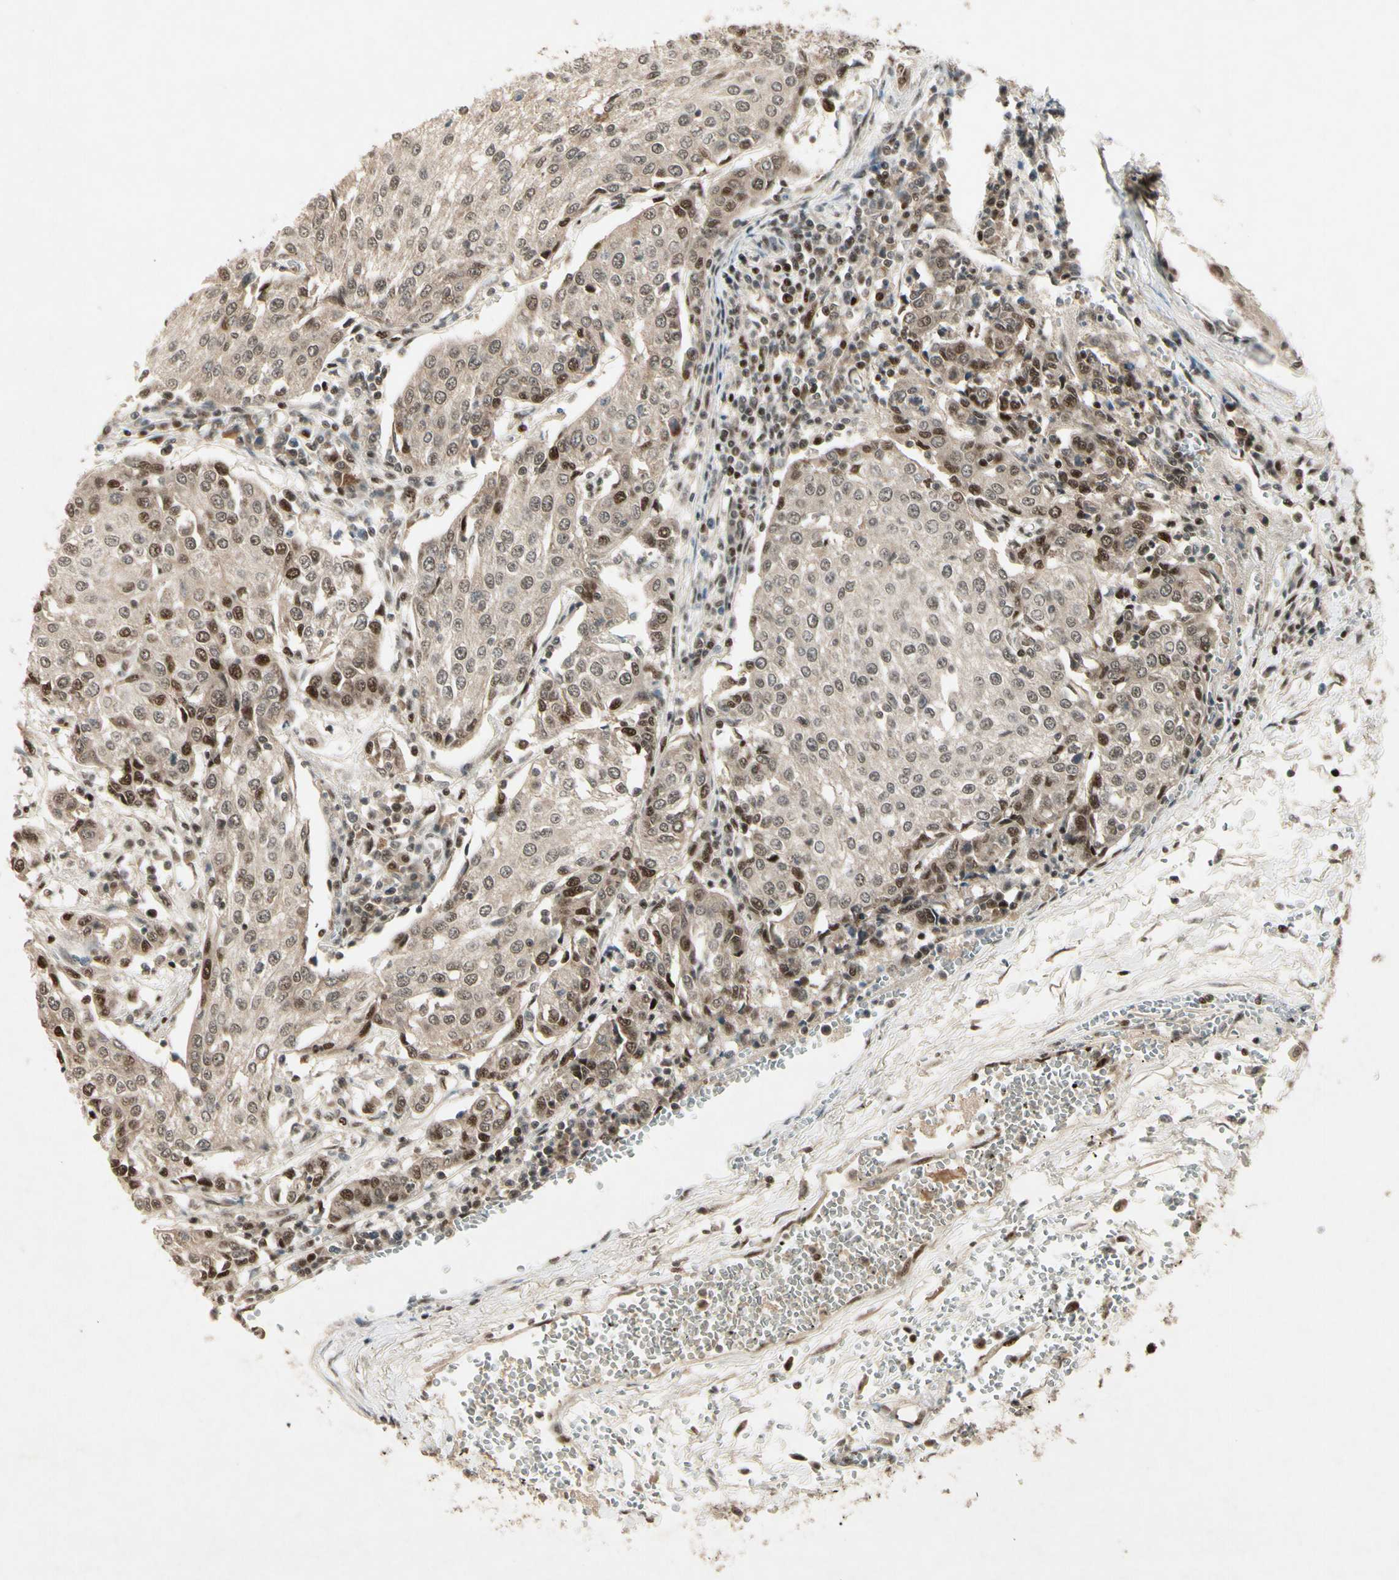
{"staining": {"intensity": "moderate", "quantity": "25%-75%", "location": "nuclear"}, "tissue": "urothelial cancer", "cell_type": "Tumor cells", "image_type": "cancer", "snomed": [{"axis": "morphology", "description": "Urothelial carcinoma, High grade"}, {"axis": "topography", "description": "Urinary bladder"}], "caption": "There is medium levels of moderate nuclear staining in tumor cells of urothelial carcinoma (high-grade), as demonstrated by immunohistochemical staining (brown color).", "gene": "CDK11A", "patient": {"sex": "female", "age": 85}}